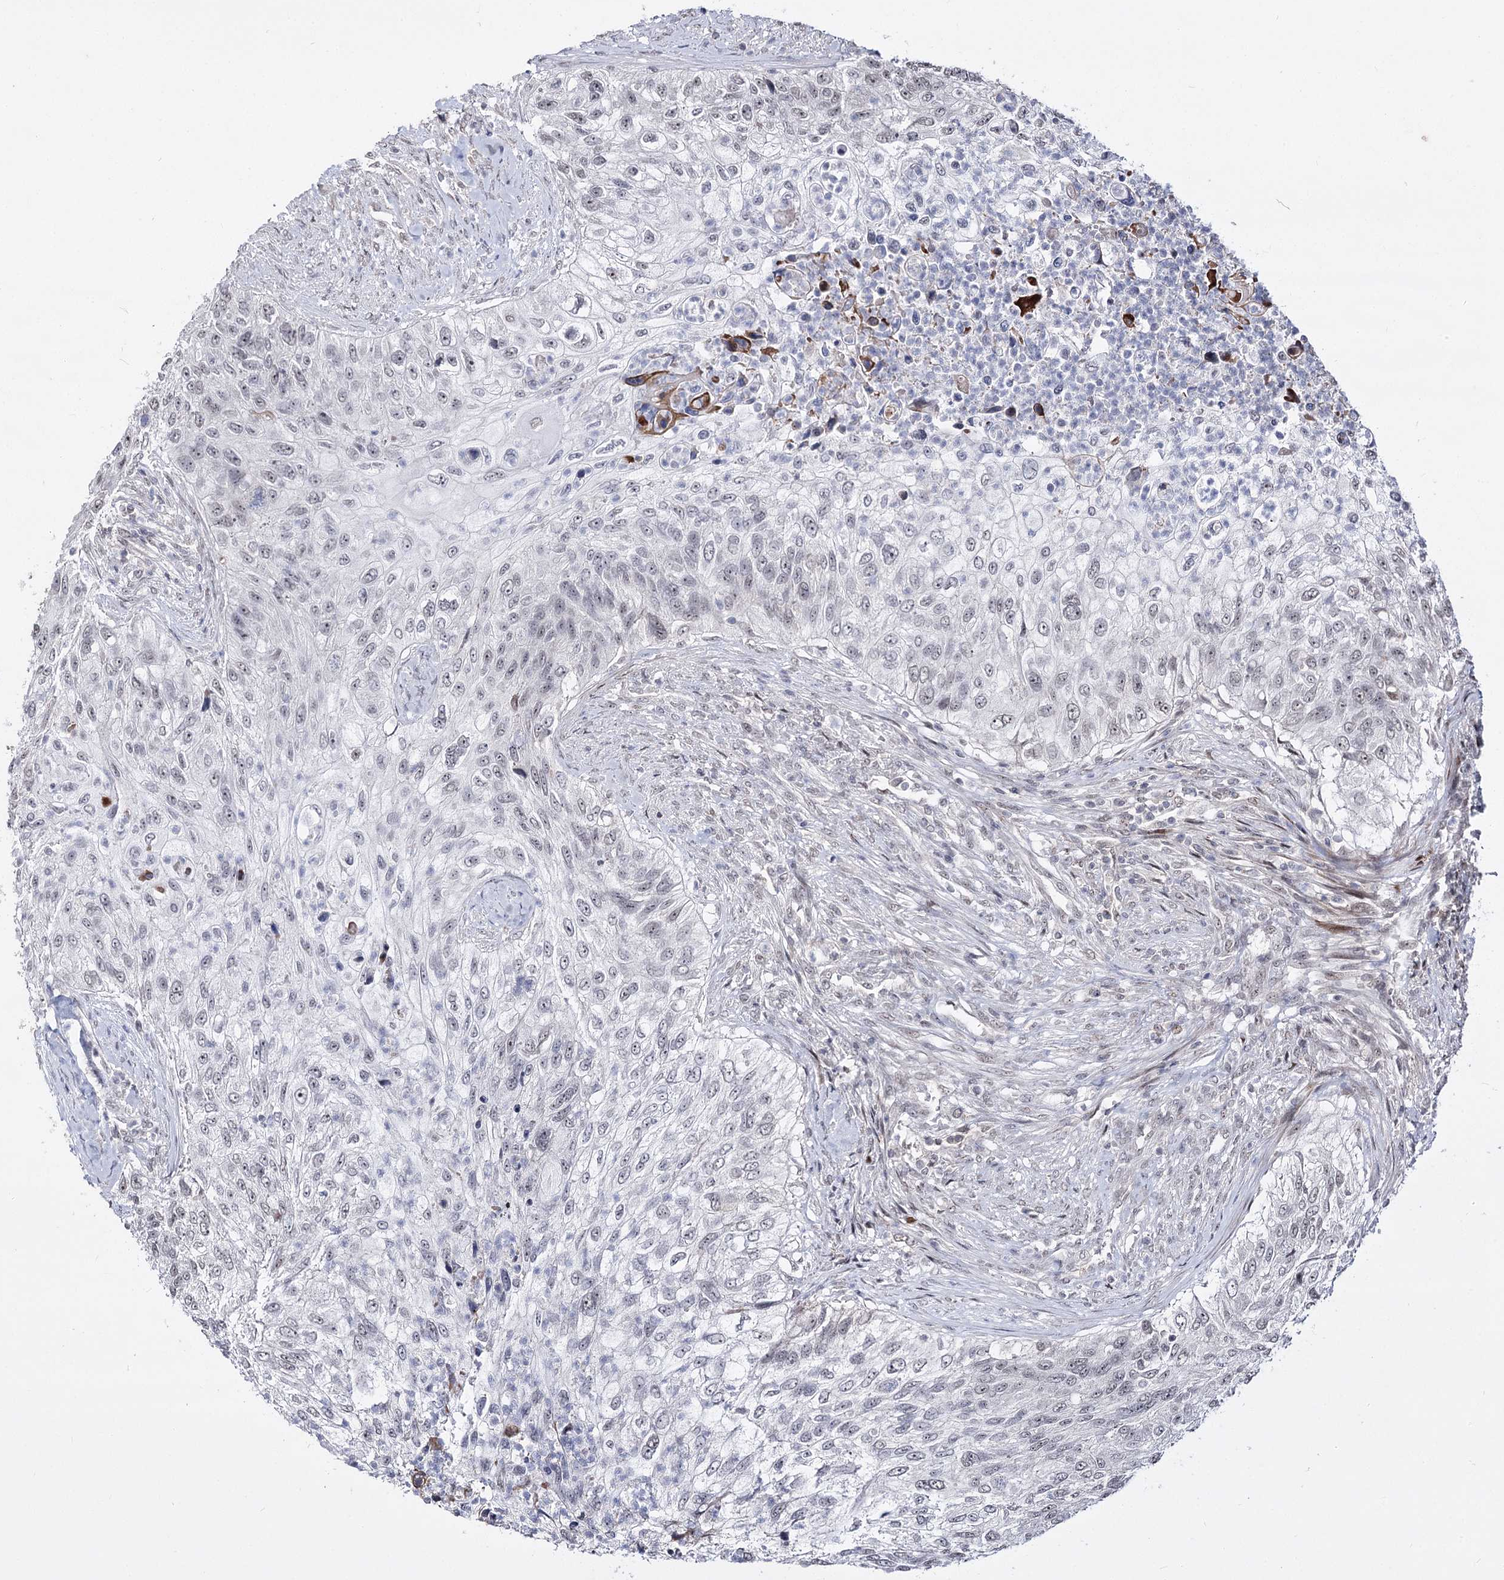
{"staining": {"intensity": "negative", "quantity": "none", "location": "none"}, "tissue": "urothelial cancer", "cell_type": "Tumor cells", "image_type": "cancer", "snomed": [{"axis": "morphology", "description": "Urothelial carcinoma, High grade"}, {"axis": "topography", "description": "Urinary bladder"}], "caption": "This histopathology image is of high-grade urothelial carcinoma stained with IHC to label a protein in brown with the nuclei are counter-stained blue. There is no staining in tumor cells.", "gene": "STOX1", "patient": {"sex": "female", "age": 60}}